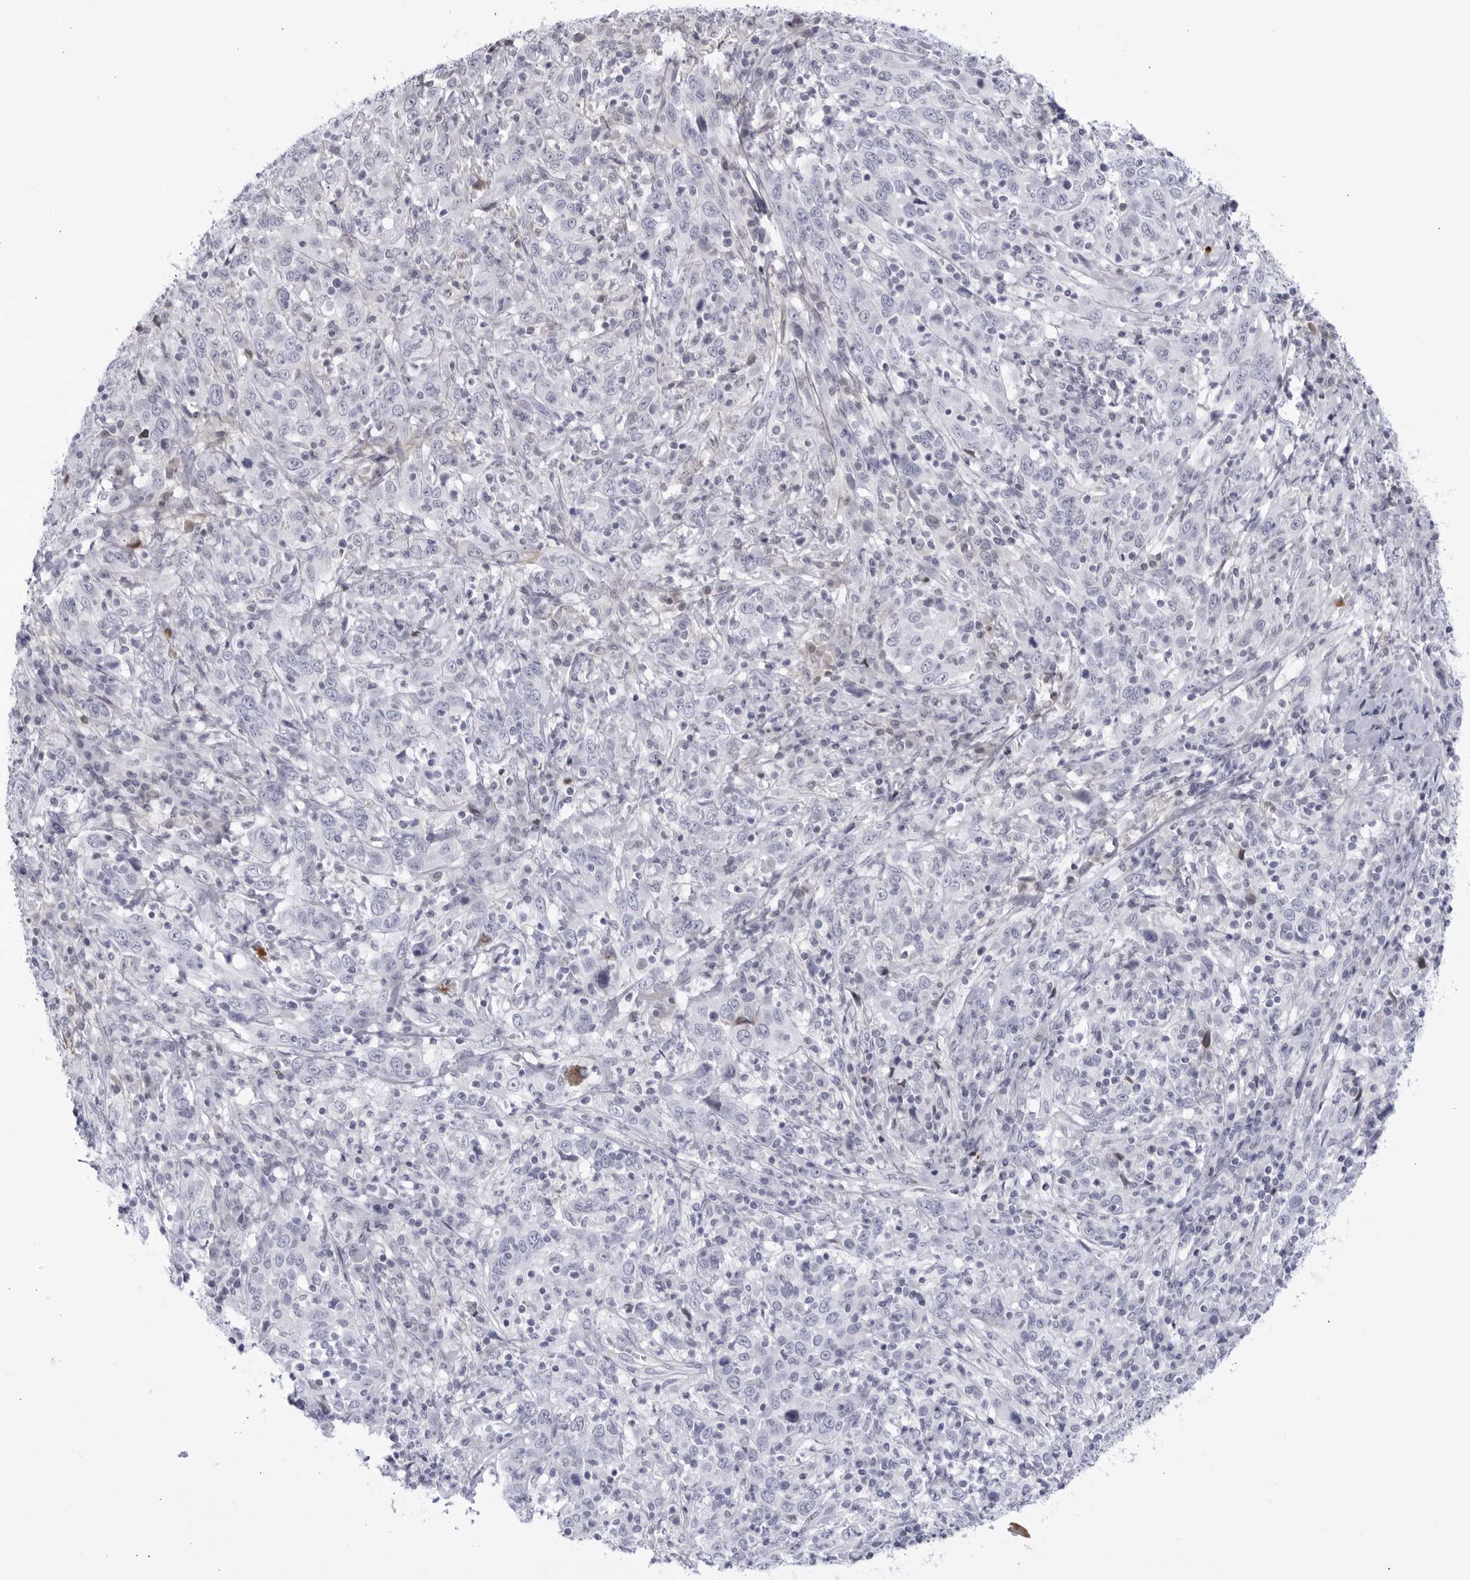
{"staining": {"intensity": "negative", "quantity": "none", "location": "none"}, "tissue": "cervical cancer", "cell_type": "Tumor cells", "image_type": "cancer", "snomed": [{"axis": "morphology", "description": "Squamous cell carcinoma, NOS"}, {"axis": "topography", "description": "Cervix"}], "caption": "Immunohistochemistry (IHC) of human squamous cell carcinoma (cervical) demonstrates no expression in tumor cells. (Immunohistochemistry, brightfield microscopy, high magnification).", "gene": "CNBD1", "patient": {"sex": "female", "age": 46}}